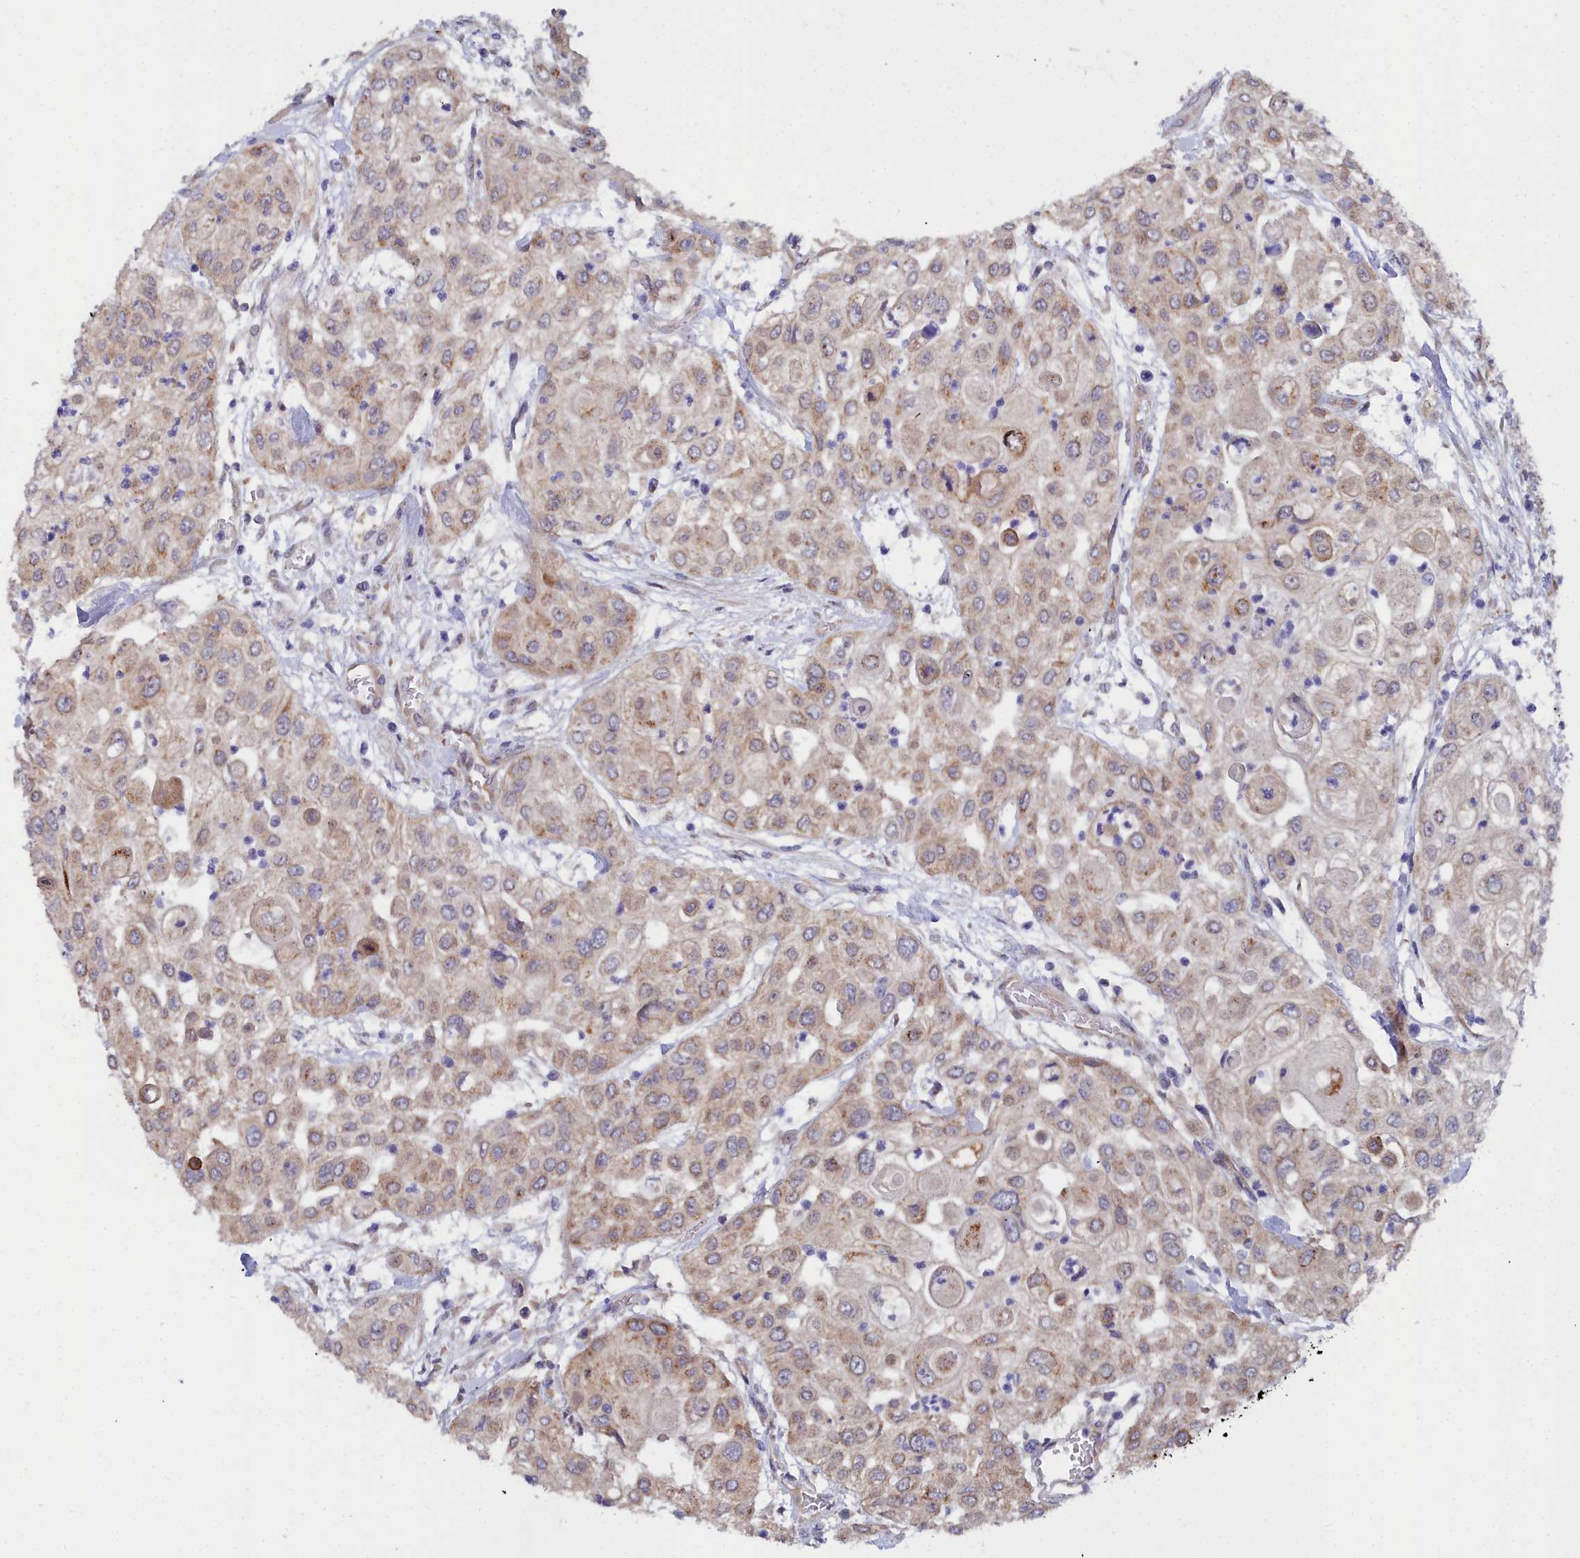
{"staining": {"intensity": "weak", "quantity": ">75%", "location": "cytoplasmic/membranous"}, "tissue": "urothelial cancer", "cell_type": "Tumor cells", "image_type": "cancer", "snomed": [{"axis": "morphology", "description": "Urothelial carcinoma, High grade"}, {"axis": "topography", "description": "Urinary bladder"}], "caption": "High-grade urothelial carcinoma stained for a protein shows weak cytoplasmic/membranous positivity in tumor cells.", "gene": "RDX", "patient": {"sex": "female", "age": 79}}